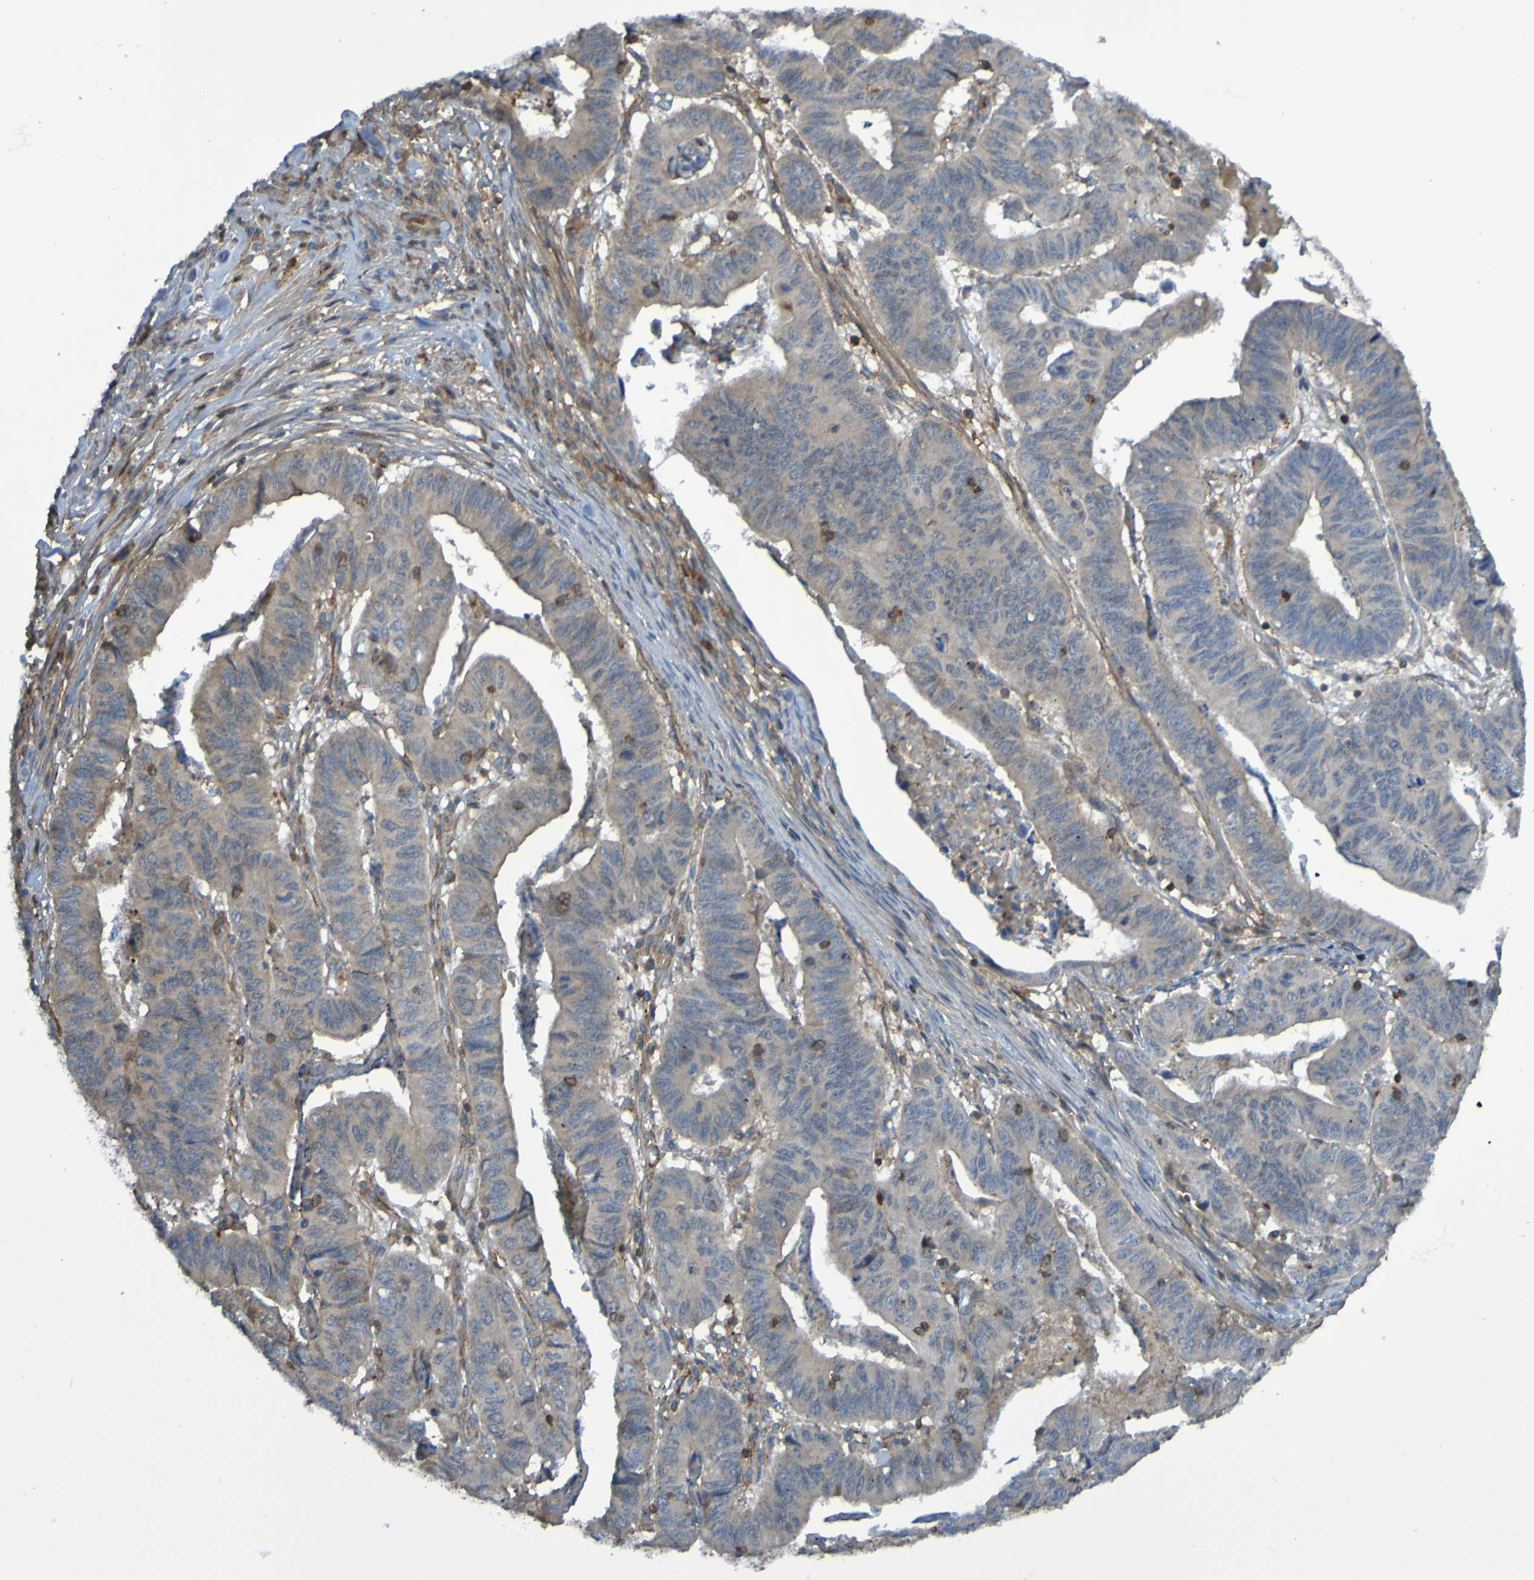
{"staining": {"intensity": "weak", "quantity": ">75%", "location": "cytoplasmic/membranous"}, "tissue": "stomach cancer", "cell_type": "Tumor cells", "image_type": "cancer", "snomed": [{"axis": "morphology", "description": "Adenocarcinoma, NOS"}, {"axis": "topography", "description": "Stomach, lower"}], "caption": "This is a histology image of IHC staining of stomach adenocarcinoma, which shows weak expression in the cytoplasmic/membranous of tumor cells.", "gene": "PDGFB", "patient": {"sex": "male", "age": 77}}